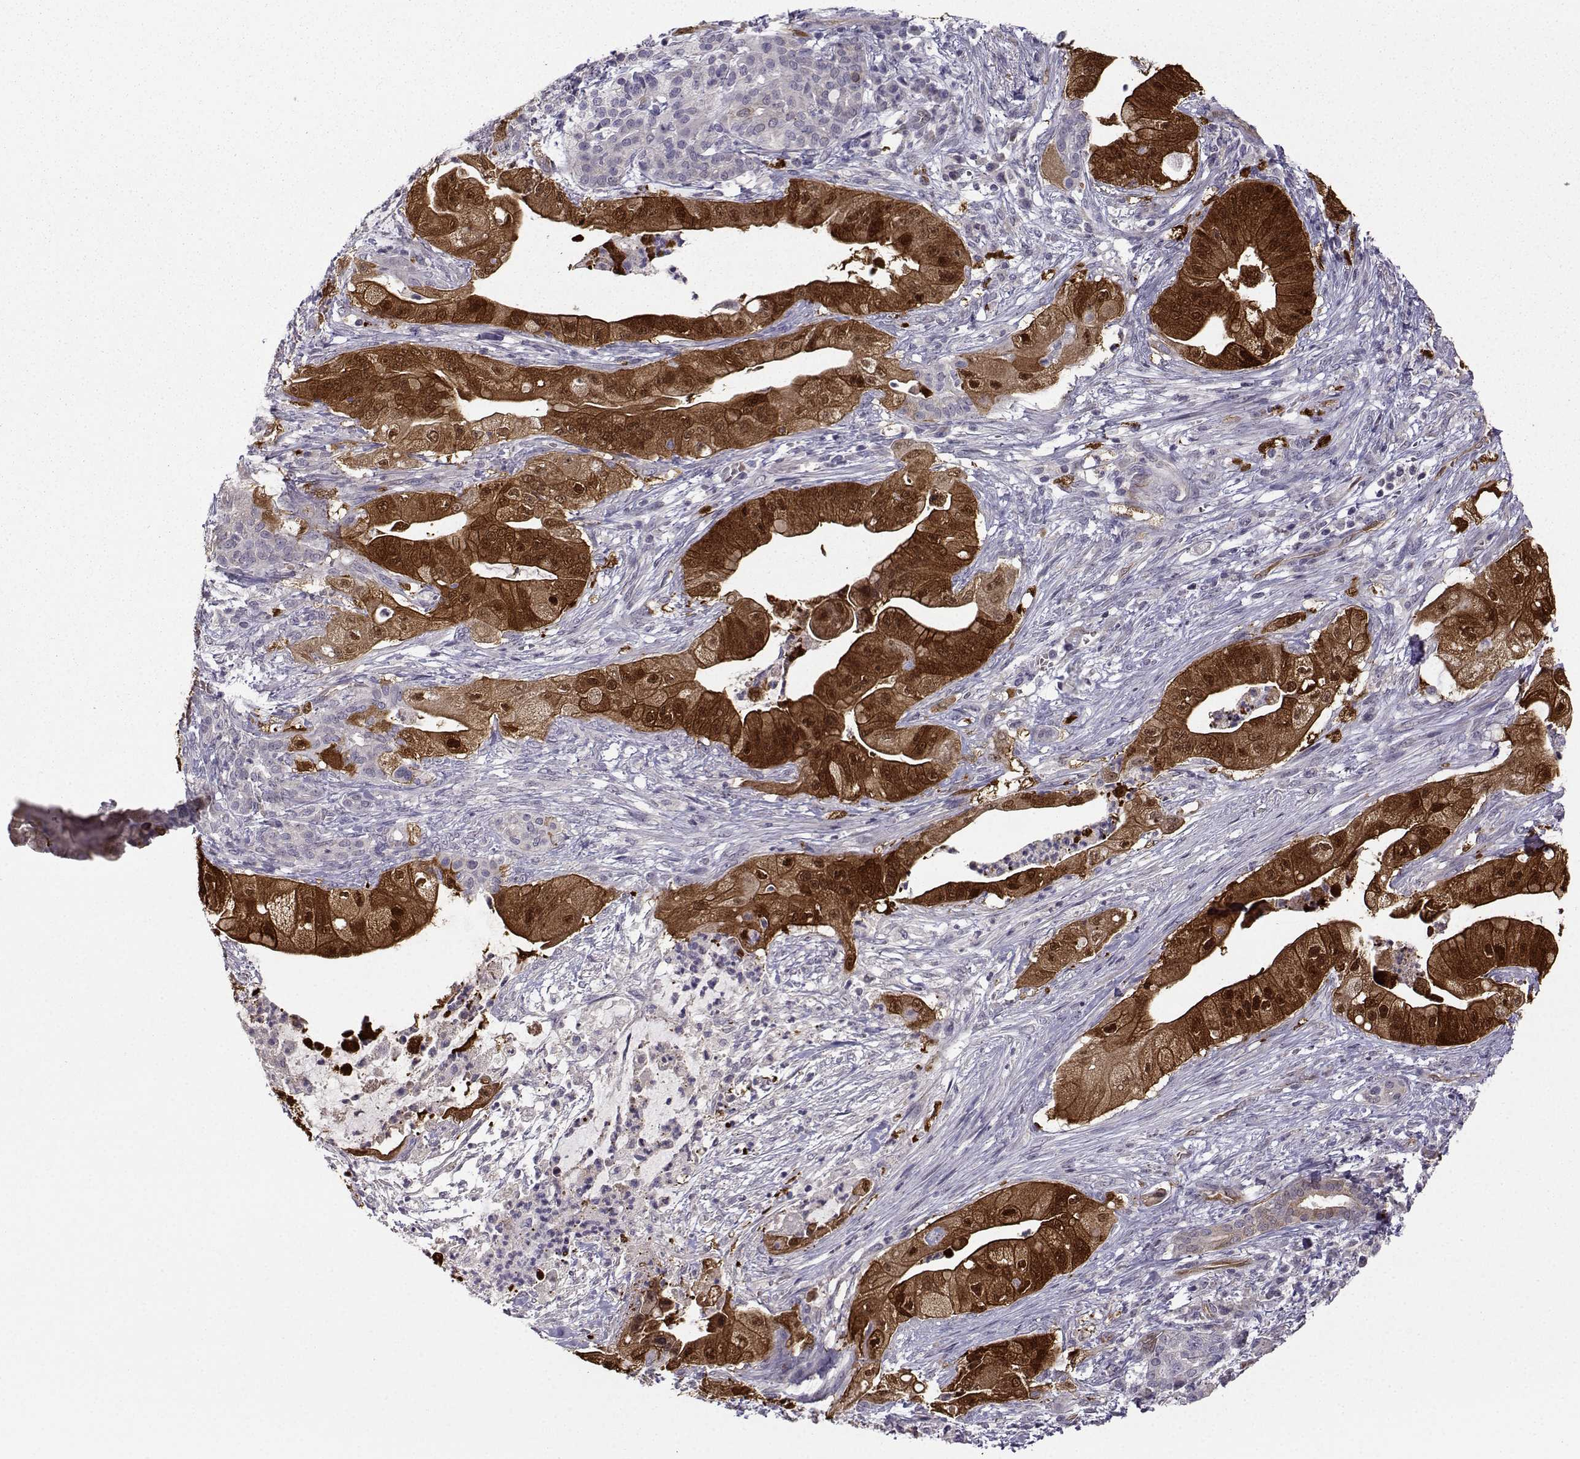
{"staining": {"intensity": "strong", "quantity": "25%-75%", "location": "cytoplasmic/membranous,nuclear"}, "tissue": "pancreatic cancer", "cell_type": "Tumor cells", "image_type": "cancer", "snomed": [{"axis": "morphology", "description": "Normal tissue, NOS"}, {"axis": "morphology", "description": "Inflammation, NOS"}, {"axis": "morphology", "description": "Adenocarcinoma, NOS"}, {"axis": "topography", "description": "Pancreas"}], "caption": "A high-resolution photomicrograph shows immunohistochemistry (IHC) staining of pancreatic adenocarcinoma, which shows strong cytoplasmic/membranous and nuclear expression in approximately 25%-75% of tumor cells.", "gene": "NQO1", "patient": {"sex": "male", "age": 57}}